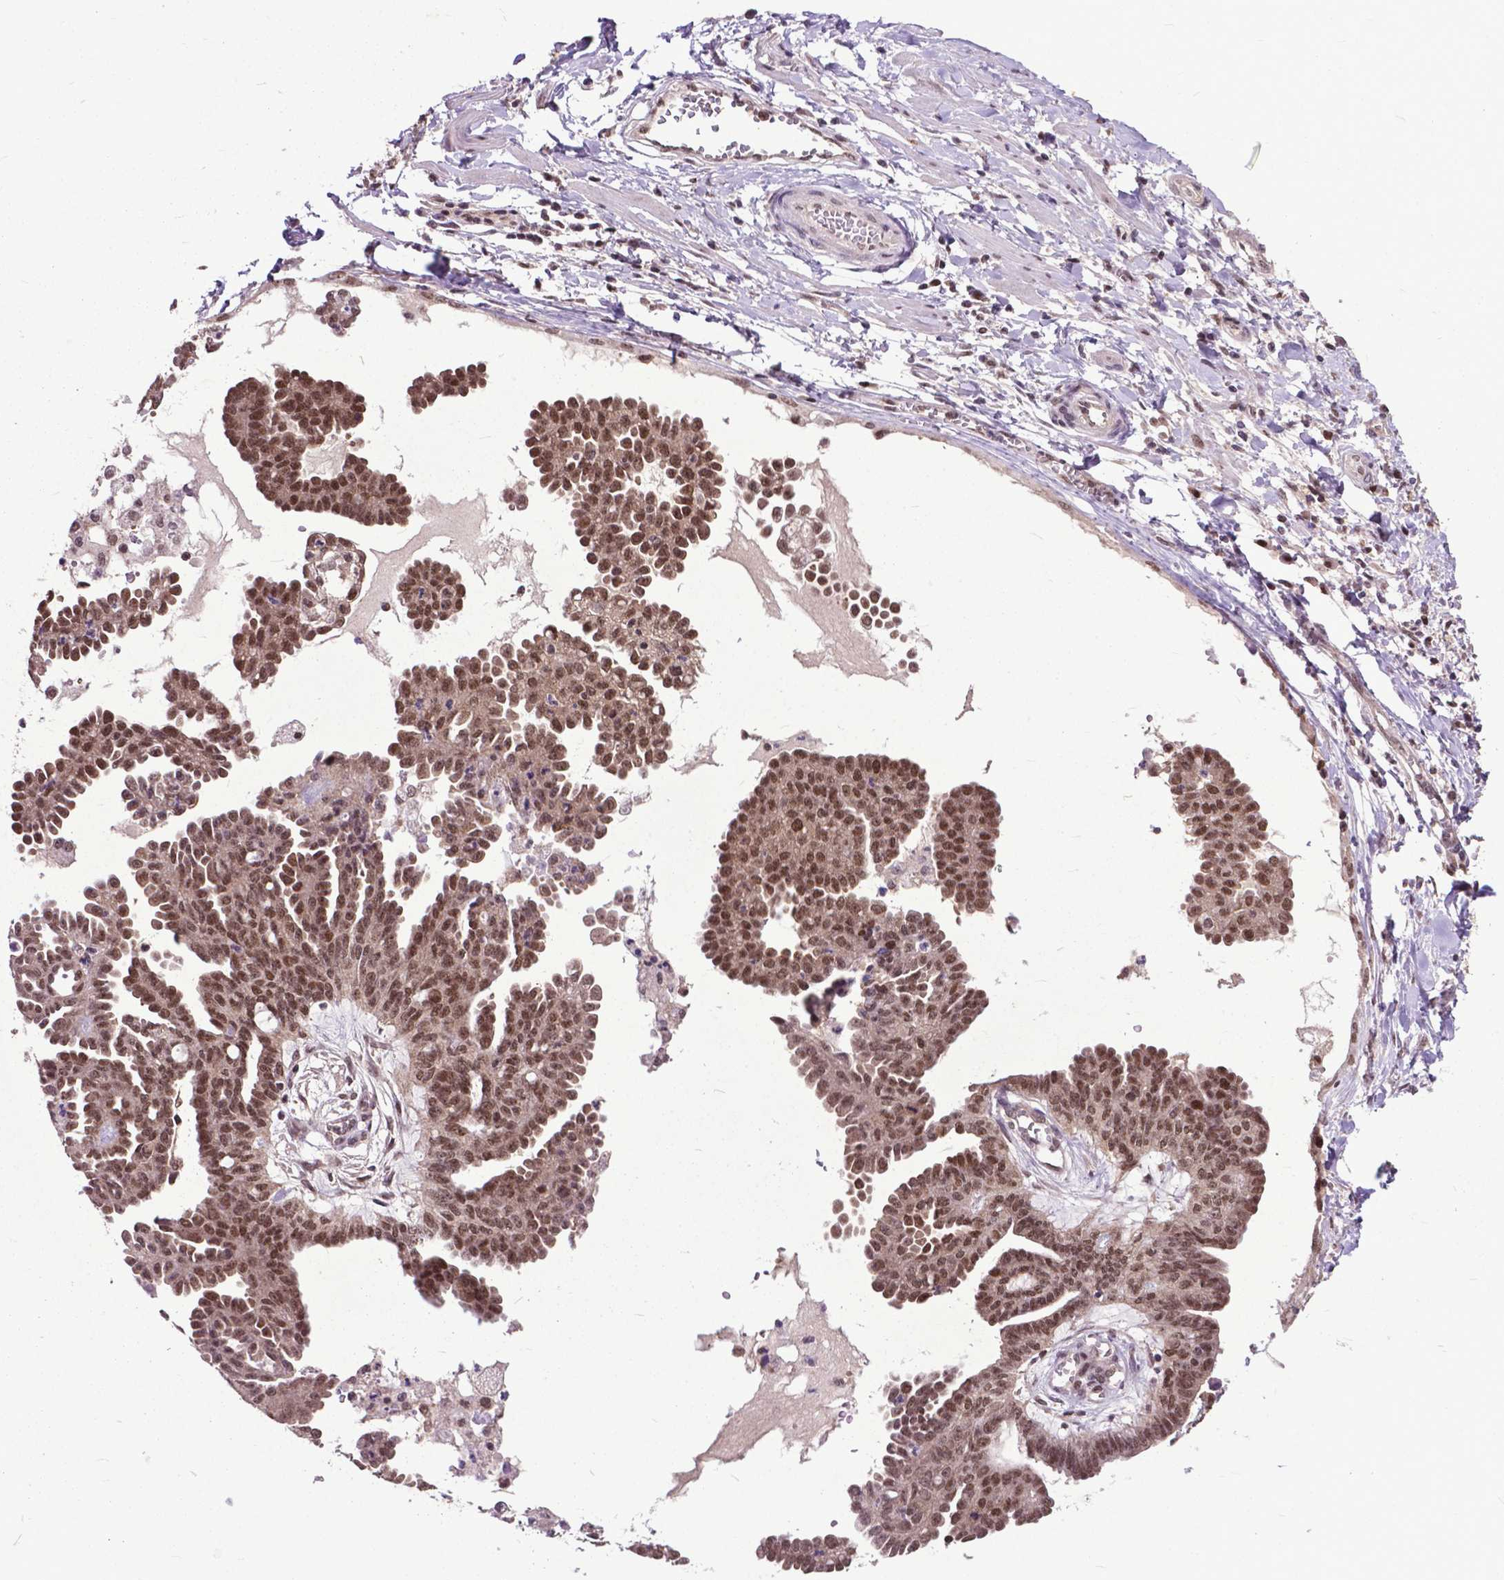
{"staining": {"intensity": "moderate", "quantity": ">75%", "location": "nuclear"}, "tissue": "ovarian cancer", "cell_type": "Tumor cells", "image_type": "cancer", "snomed": [{"axis": "morphology", "description": "Cystadenocarcinoma, serous, NOS"}, {"axis": "topography", "description": "Ovary"}], "caption": "Human ovarian cancer (serous cystadenocarcinoma) stained with a protein marker shows moderate staining in tumor cells.", "gene": "FAF1", "patient": {"sex": "female", "age": 71}}